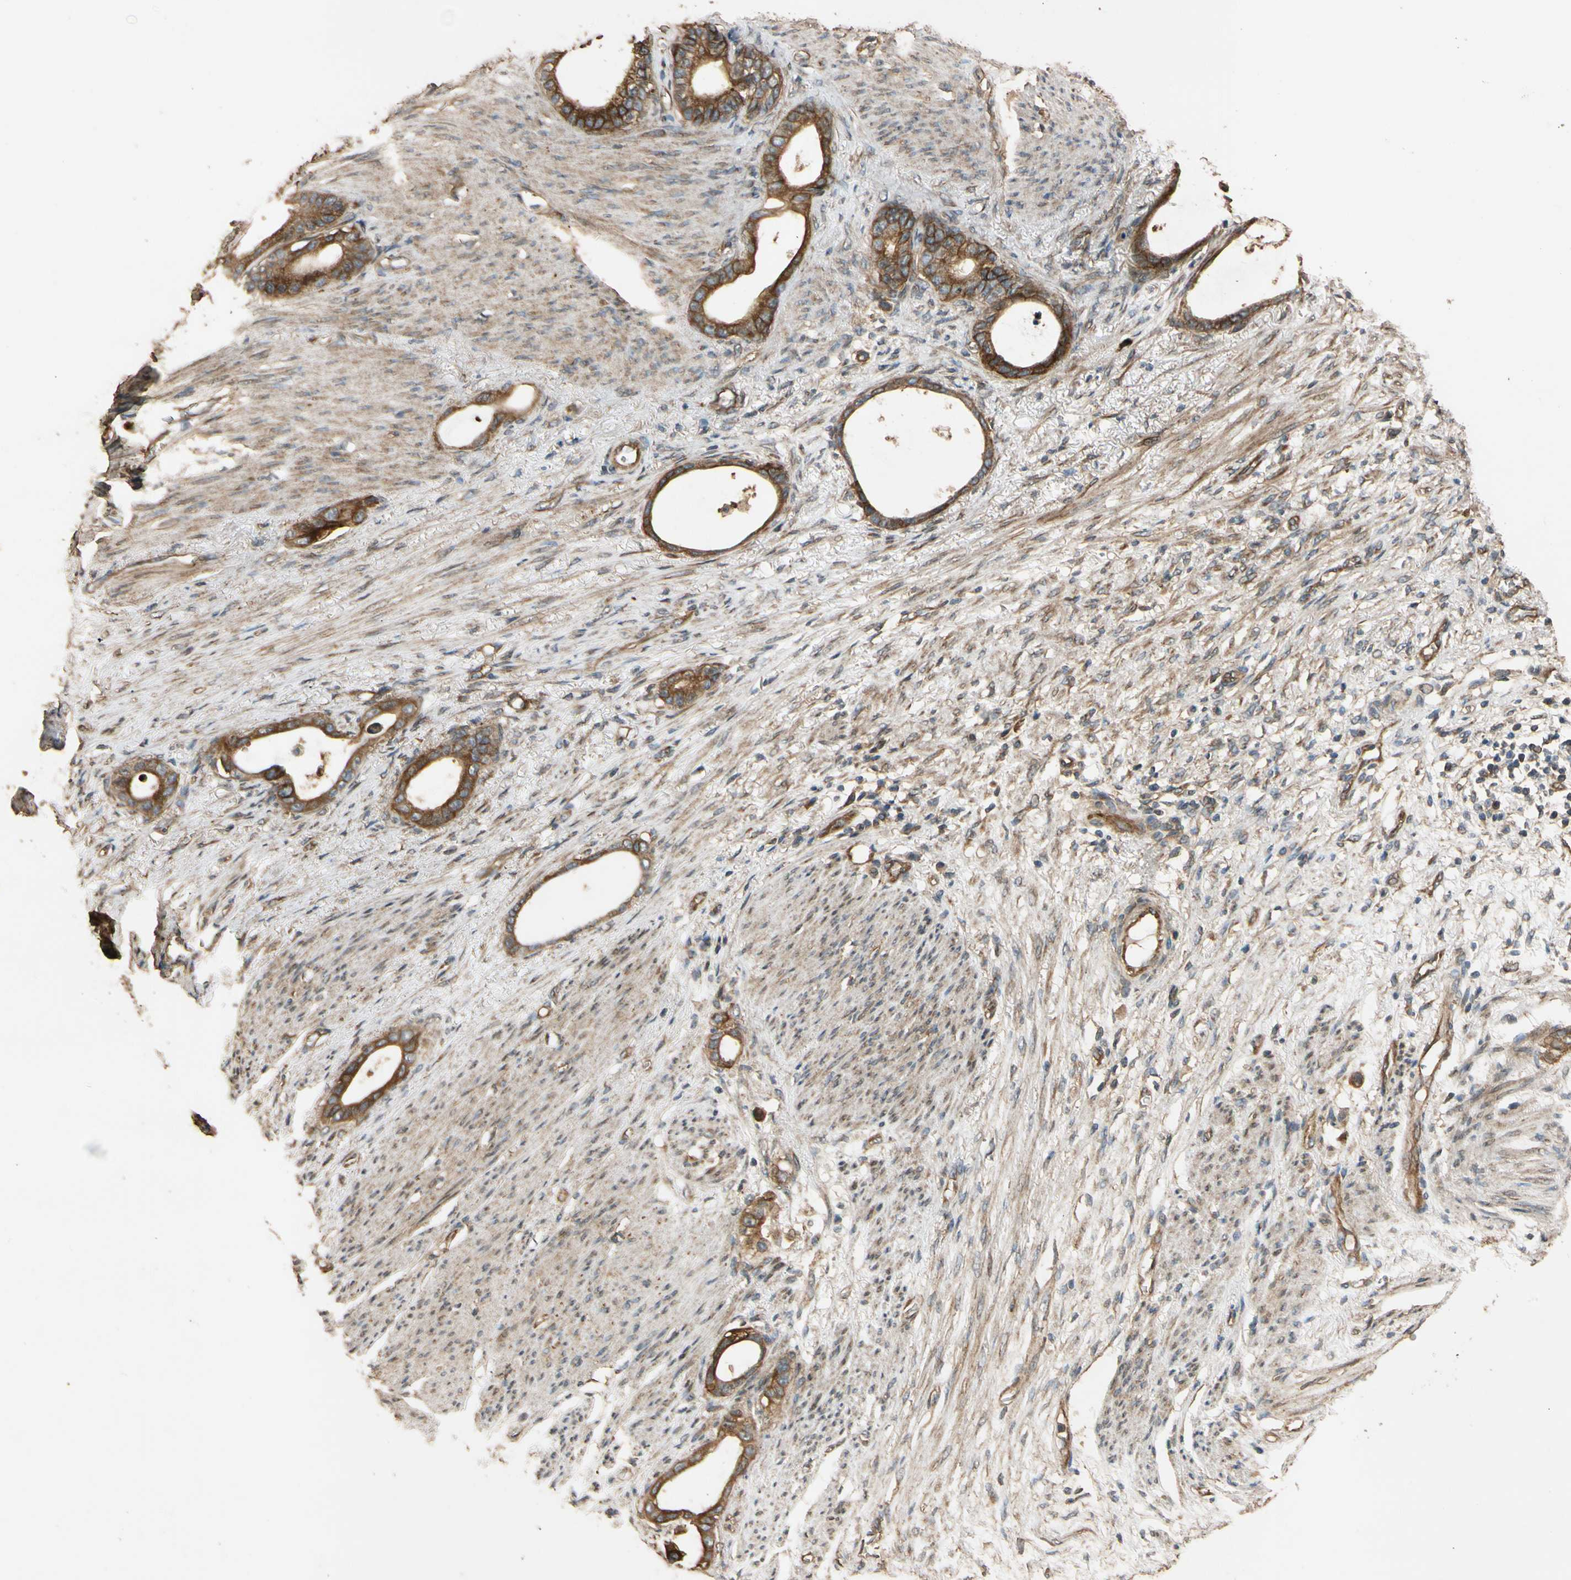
{"staining": {"intensity": "strong", "quantity": ">75%", "location": "cytoplasmic/membranous"}, "tissue": "stomach cancer", "cell_type": "Tumor cells", "image_type": "cancer", "snomed": [{"axis": "morphology", "description": "Adenocarcinoma, NOS"}, {"axis": "topography", "description": "Stomach"}], "caption": "High-magnification brightfield microscopy of stomach adenocarcinoma stained with DAB (3,3'-diaminobenzidine) (brown) and counterstained with hematoxylin (blue). tumor cells exhibit strong cytoplasmic/membranous staining is identified in about>75% of cells.", "gene": "MGRN1", "patient": {"sex": "female", "age": 75}}